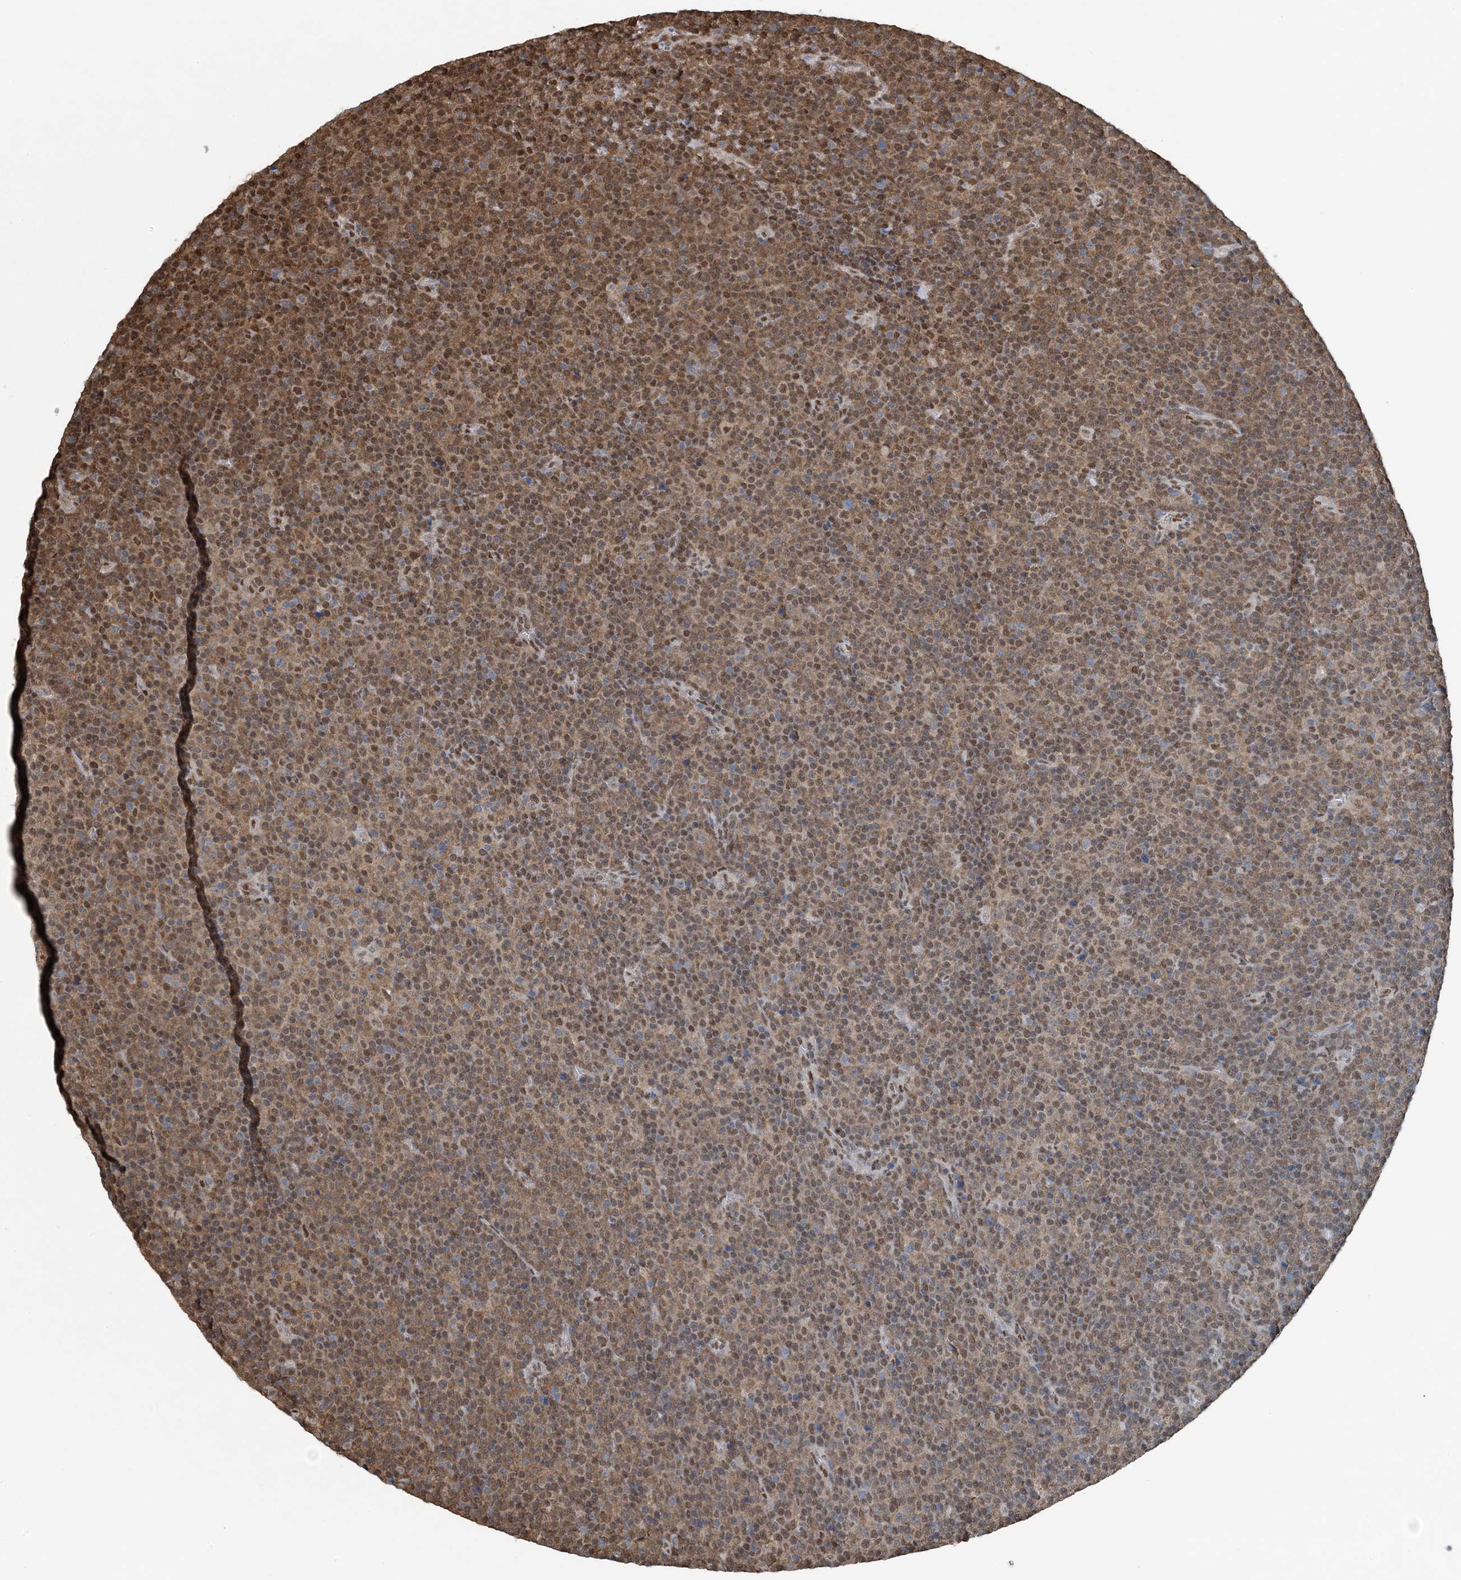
{"staining": {"intensity": "moderate", "quantity": ">75%", "location": "cytoplasmic/membranous,nuclear"}, "tissue": "lymphoma", "cell_type": "Tumor cells", "image_type": "cancer", "snomed": [{"axis": "morphology", "description": "Malignant lymphoma, non-Hodgkin's type, Low grade"}, {"axis": "topography", "description": "Lymph node"}], "caption": "An image of malignant lymphoma, non-Hodgkin's type (low-grade) stained for a protein displays moderate cytoplasmic/membranous and nuclear brown staining in tumor cells.", "gene": "HIKESHI", "patient": {"sex": "female", "age": 67}}